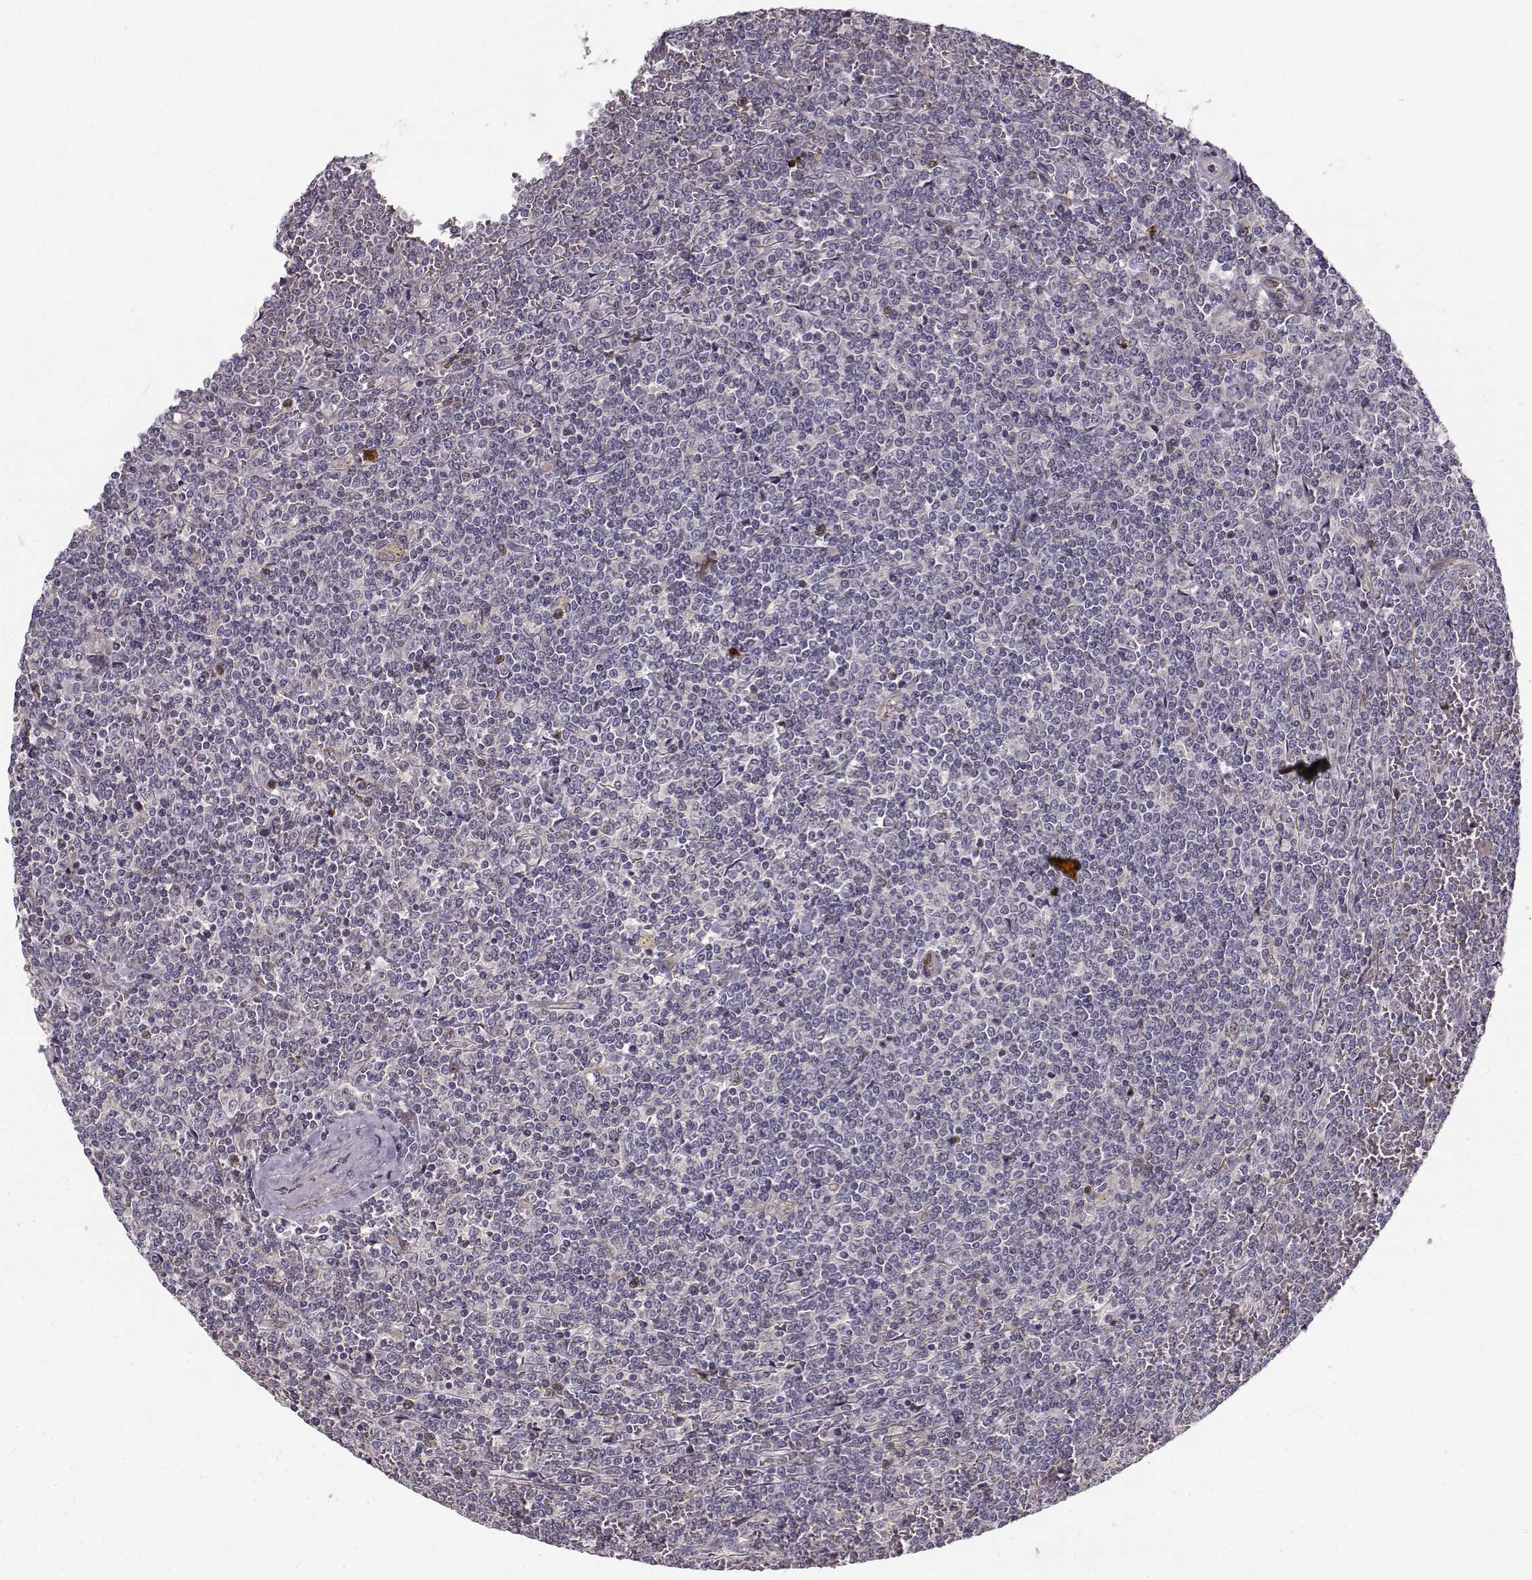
{"staining": {"intensity": "negative", "quantity": "none", "location": "none"}, "tissue": "lymphoma", "cell_type": "Tumor cells", "image_type": "cancer", "snomed": [{"axis": "morphology", "description": "Malignant lymphoma, non-Hodgkin's type, Low grade"}, {"axis": "topography", "description": "Spleen"}], "caption": "DAB (3,3'-diaminobenzidine) immunohistochemical staining of human malignant lymphoma, non-Hodgkin's type (low-grade) reveals no significant positivity in tumor cells. (DAB immunohistochemistry (IHC) with hematoxylin counter stain).", "gene": "RGS9BP", "patient": {"sex": "female", "age": 19}}